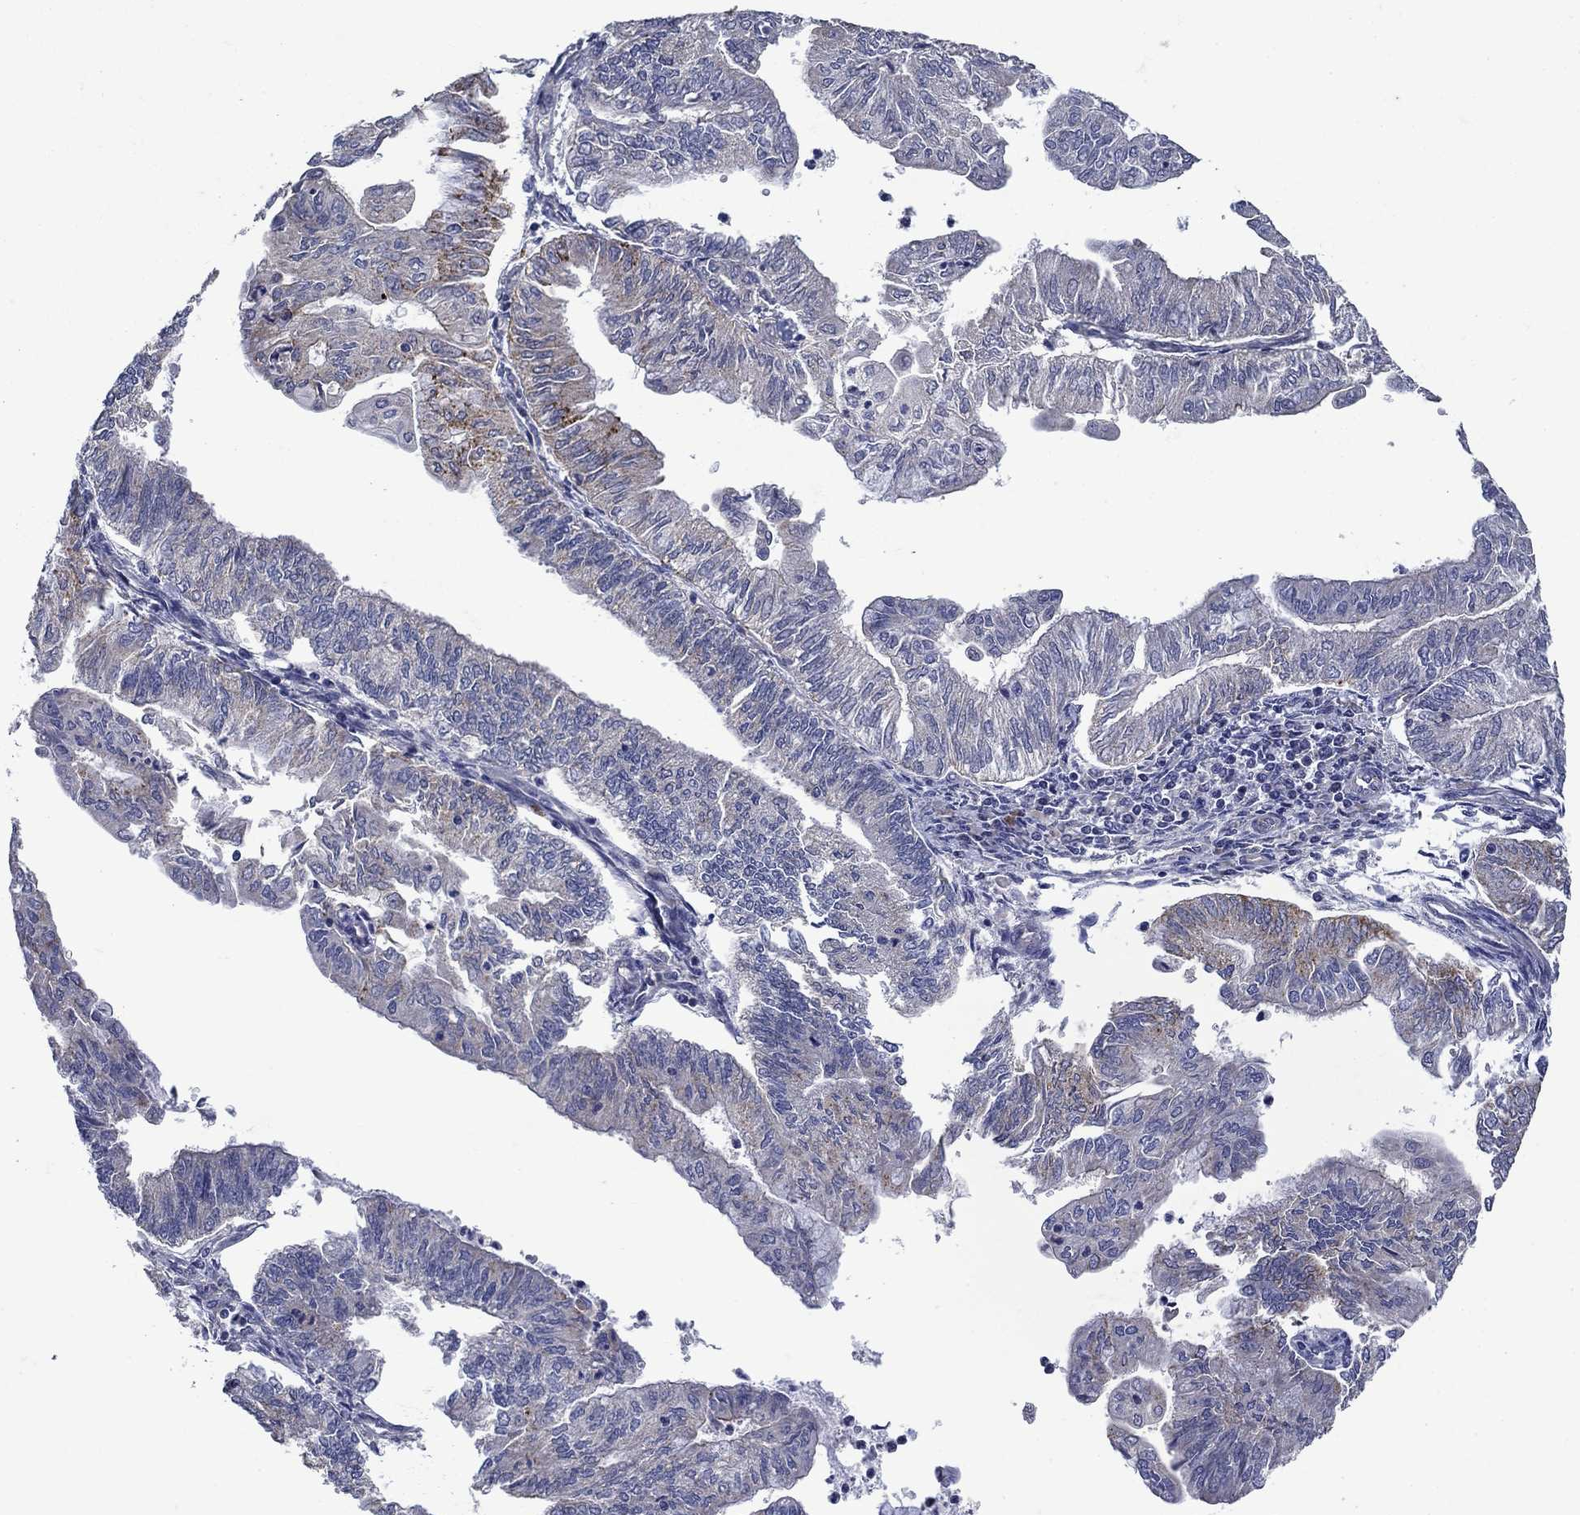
{"staining": {"intensity": "moderate", "quantity": "<25%", "location": "cytoplasmic/membranous"}, "tissue": "endometrial cancer", "cell_type": "Tumor cells", "image_type": "cancer", "snomed": [{"axis": "morphology", "description": "Adenocarcinoma, NOS"}, {"axis": "topography", "description": "Endometrium"}], "caption": "Immunohistochemistry image of human adenocarcinoma (endometrial) stained for a protein (brown), which demonstrates low levels of moderate cytoplasmic/membranous expression in approximately <25% of tumor cells.", "gene": "SLC7A1", "patient": {"sex": "female", "age": 59}}